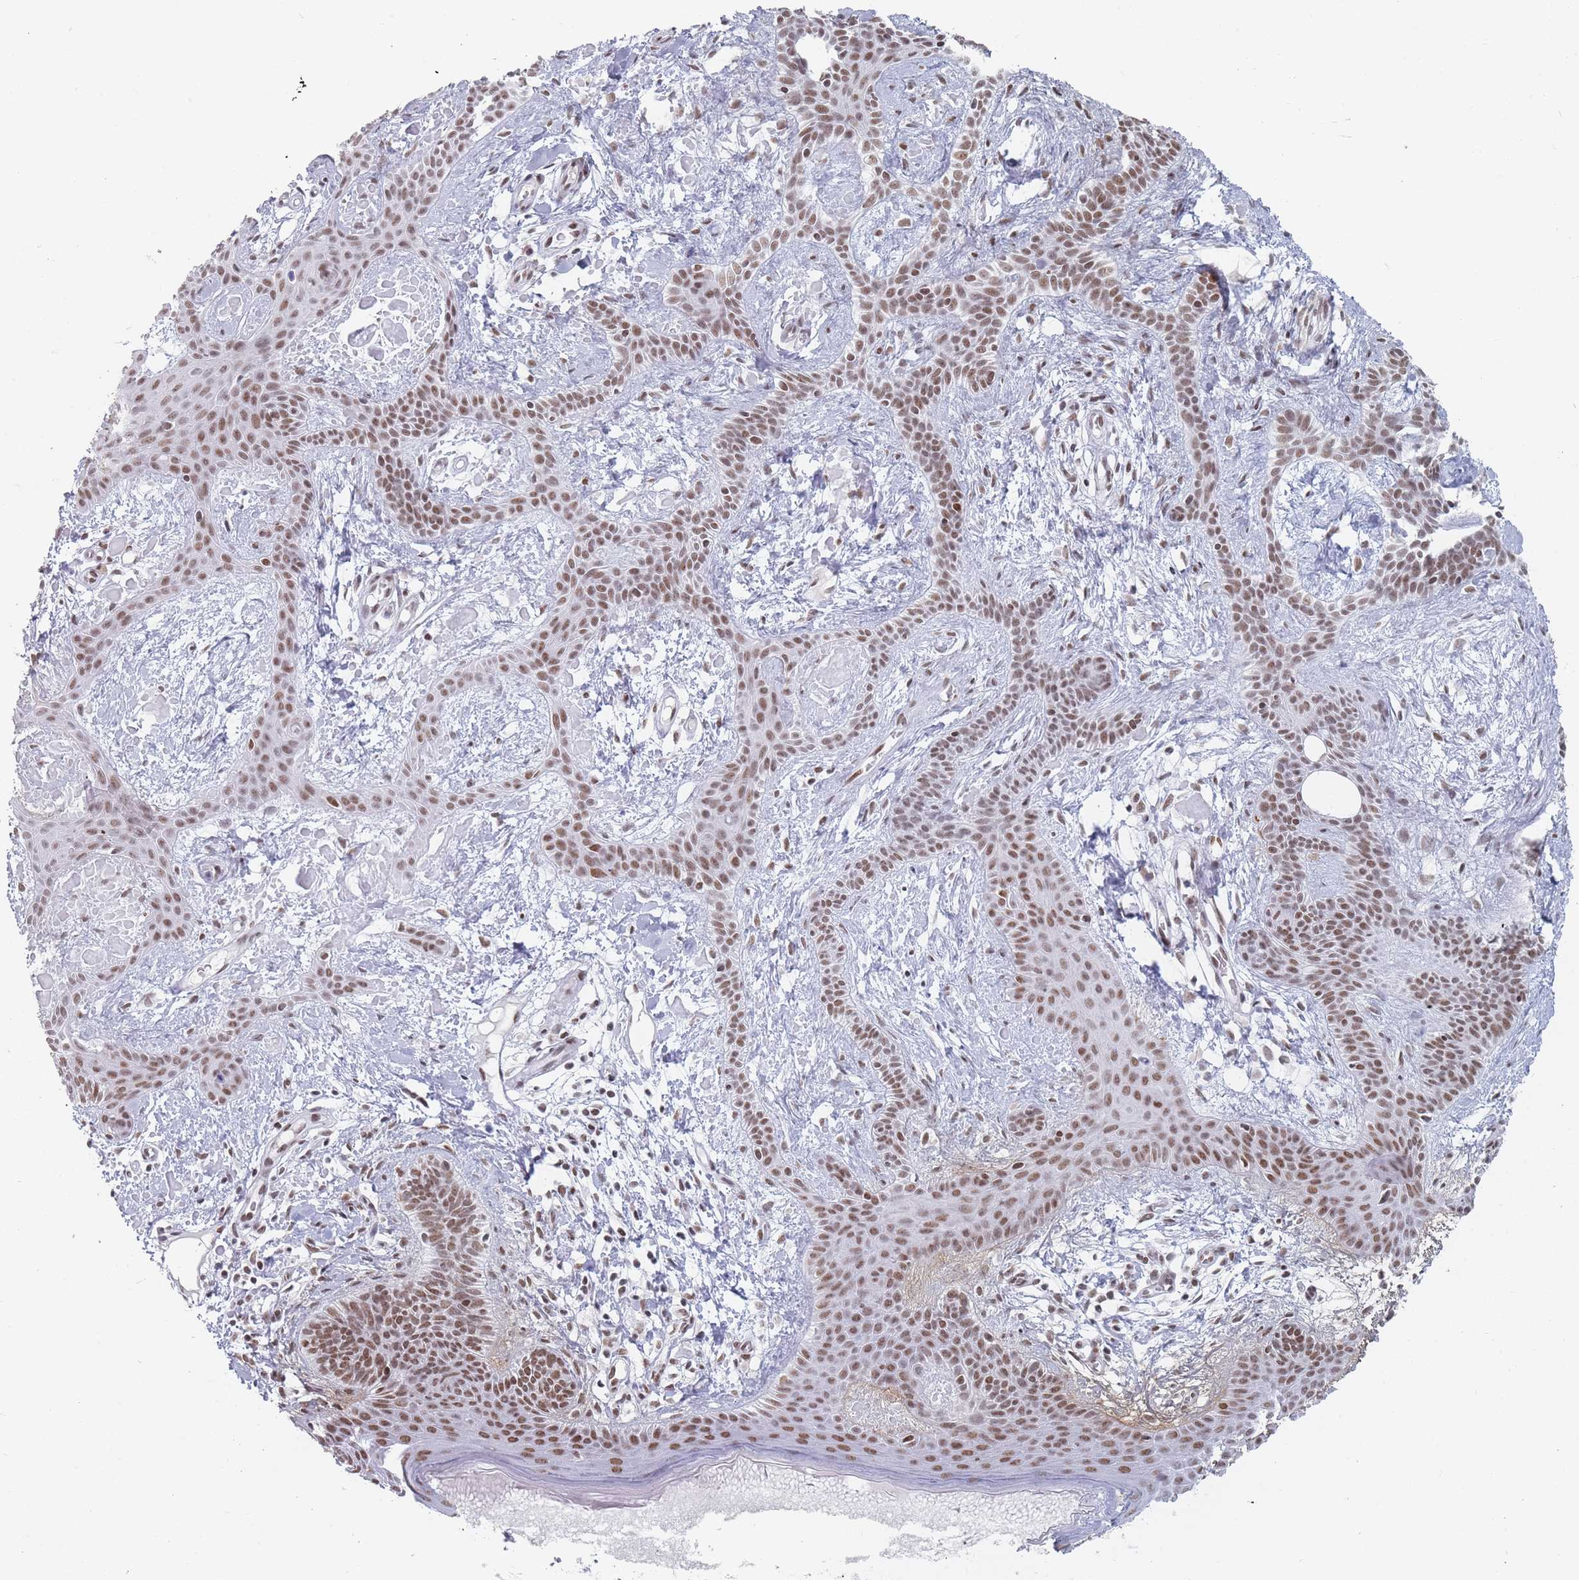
{"staining": {"intensity": "moderate", "quantity": ">75%", "location": "nuclear"}, "tissue": "skin cancer", "cell_type": "Tumor cells", "image_type": "cancer", "snomed": [{"axis": "morphology", "description": "Basal cell carcinoma"}, {"axis": "topography", "description": "Skin"}], "caption": "The immunohistochemical stain highlights moderate nuclear staining in tumor cells of skin cancer tissue.", "gene": "SAFB2", "patient": {"sex": "male", "age": 78}}